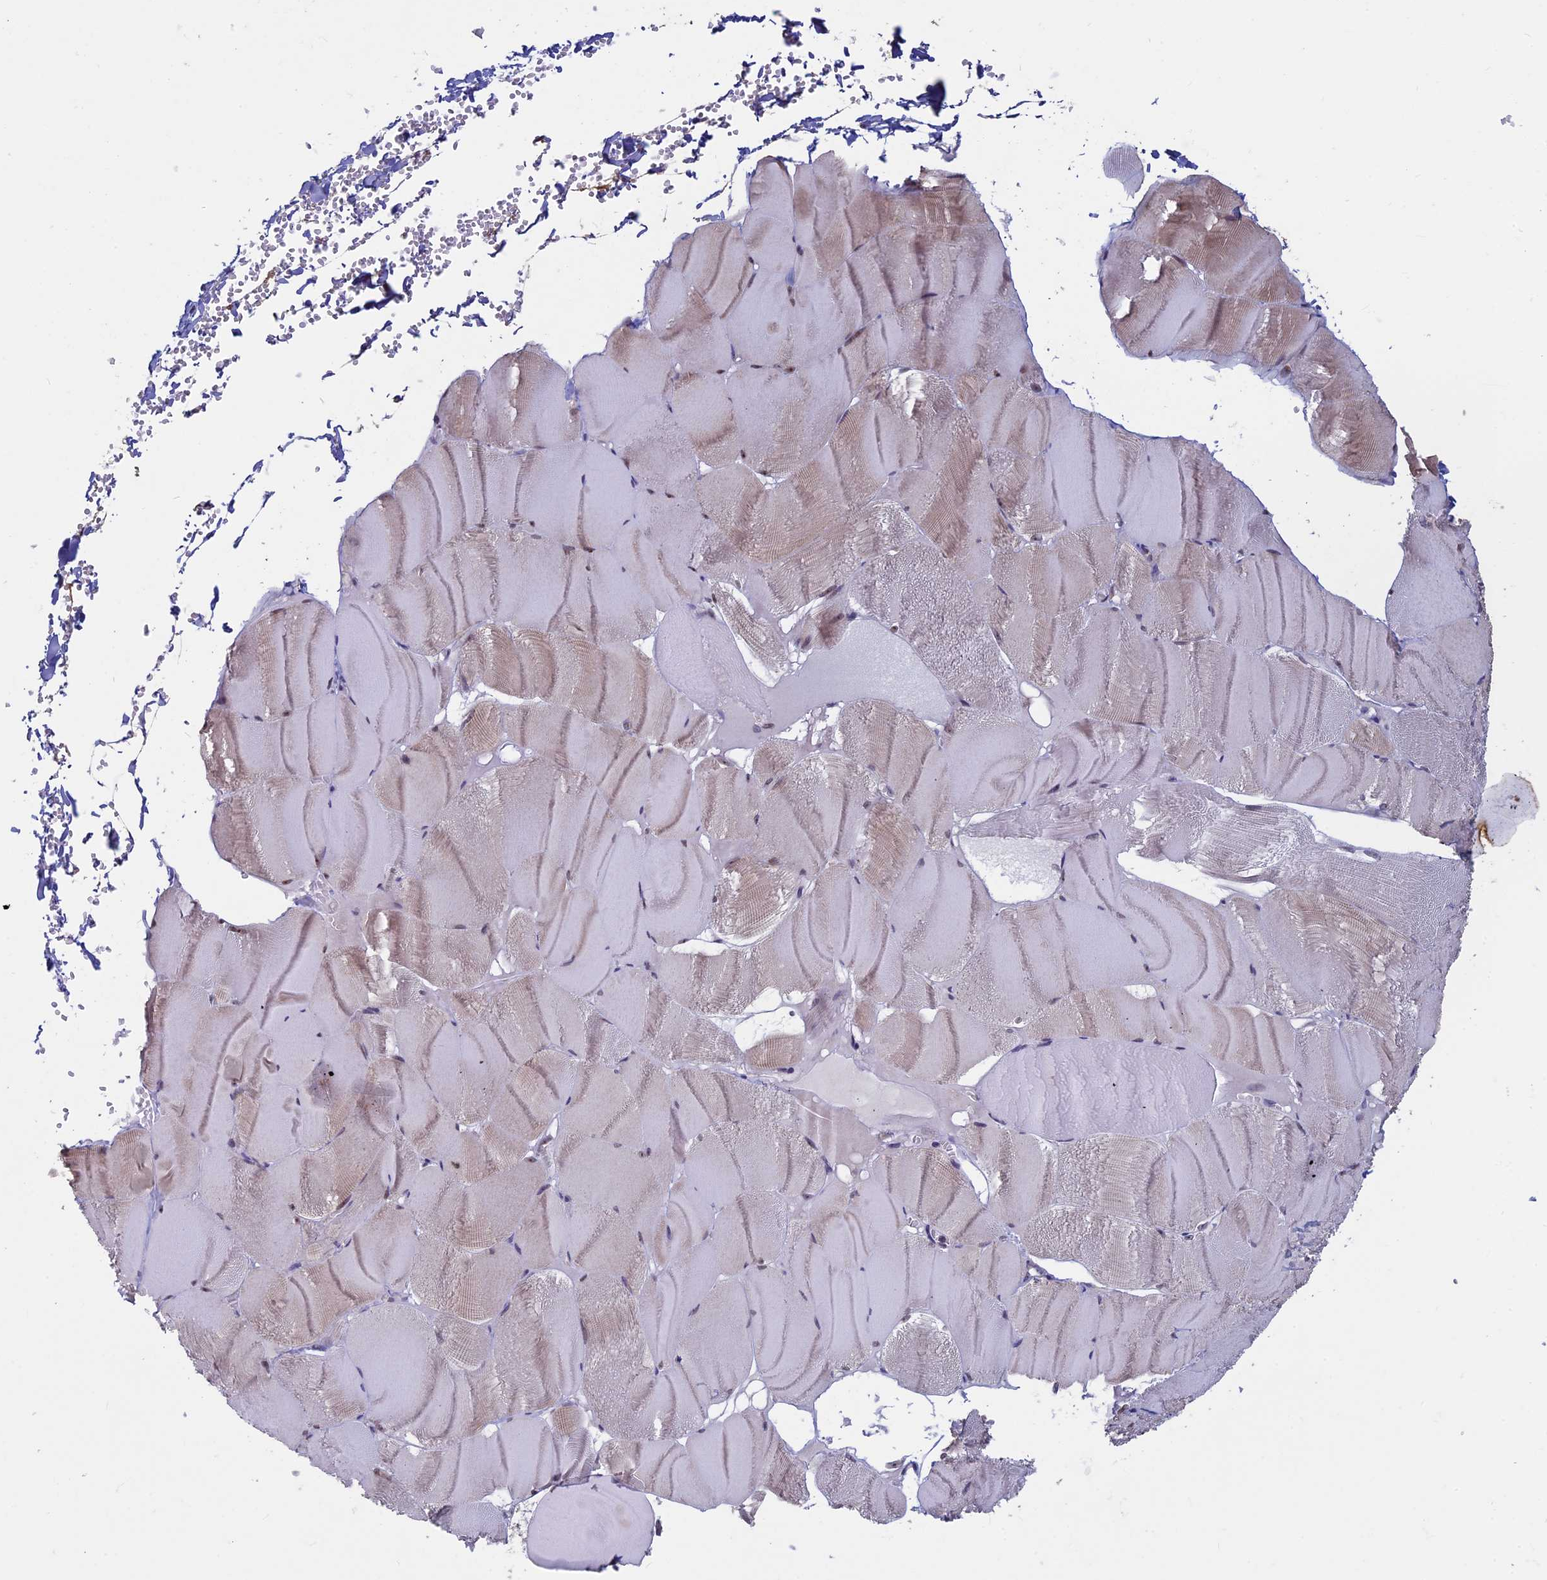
{"staining": {"intensity": "weak", "quantity": "25%-75%", "location": "cytoplasmic/membranous,nuclear"}, "tissue": "skeletal muscle", "cell_type": "Myocytes", "image_type": "normal", "snomed": [{"axis": "morphology", "description": "Normal tissue, NOS"}, {"axis": "morphology", "description": "Basal cell carcinoma"}, {"axis": "topography", "description": "Skeletal muscle"}], "caption": "Myocytes show low levels of weak cytoplasmic/membranous,nuclear positivity in approximately 25%-75% of cells in benign skeletal muscle. (Stains: DAB (3,3'-diaminobenzidine) in brown, nuclei in blue, Microscopy: brightfield microscopy at high magnification).", "gene": "SPIRE1", "patient": {"sex": "female", "age": 64}}